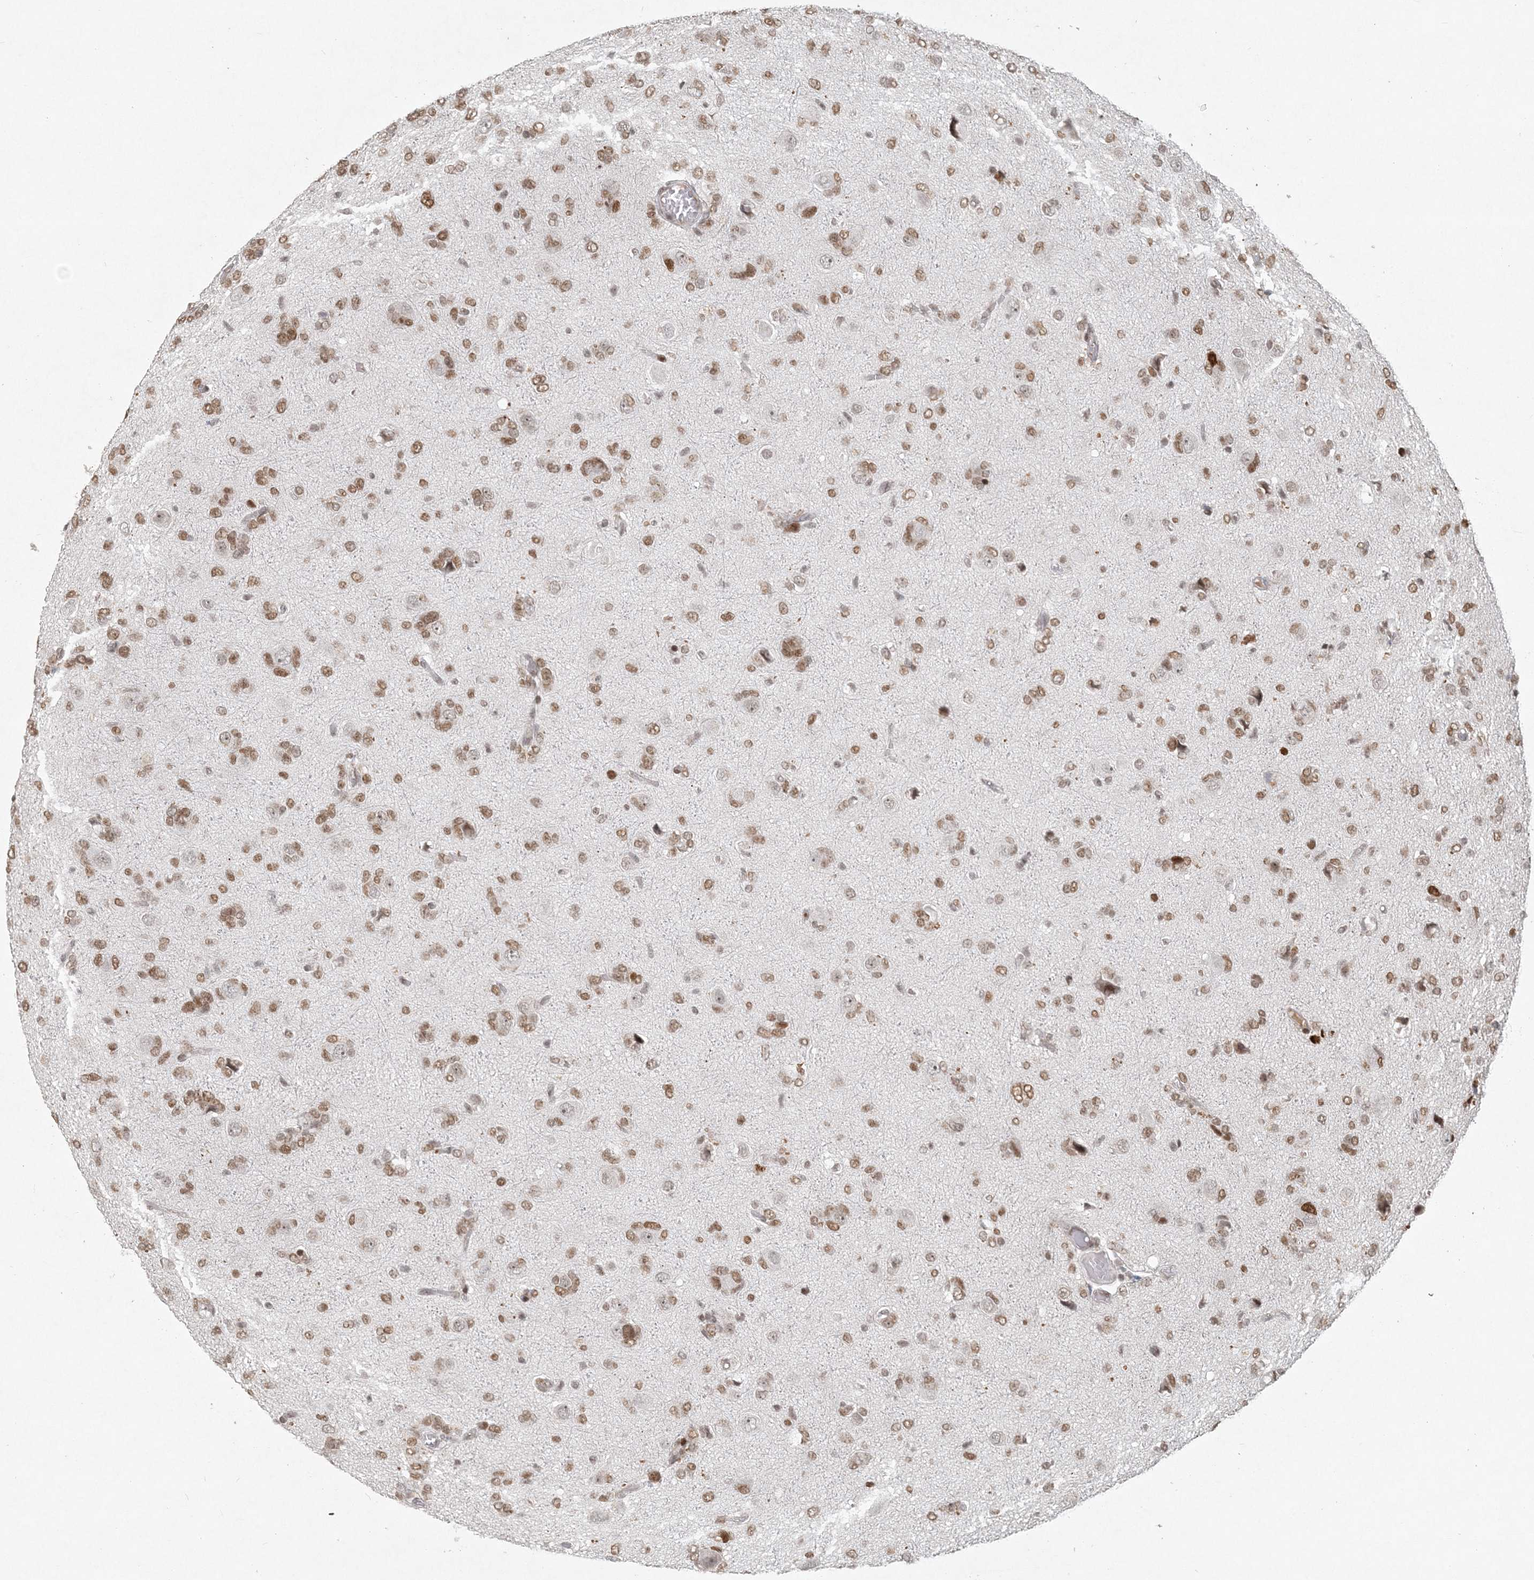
{"staining": {"intensity": "moderate", "quantity": ">75%", "location": "nuclear"}, "tissue": "glioma", "cell_type": "Tumor cells", "image_type": "cancer", "snomed": [{"axis": "morphology", "description": "Glioma, malignant, High grade"}, {"axis": "topography", "description": "Brain"}], "caption": "IHC histopathology image of neoplastic tissue: human malignant glioma (high-grade) stained using immunohistochemistry (IHC) exhibits medium levels of moderate protein expression localized specifically in the nuclear of tumor cells, appearing as a nuclear brown color.", "gene": "BAZ1B", "patient": {"sex": "female", "age": 59}}